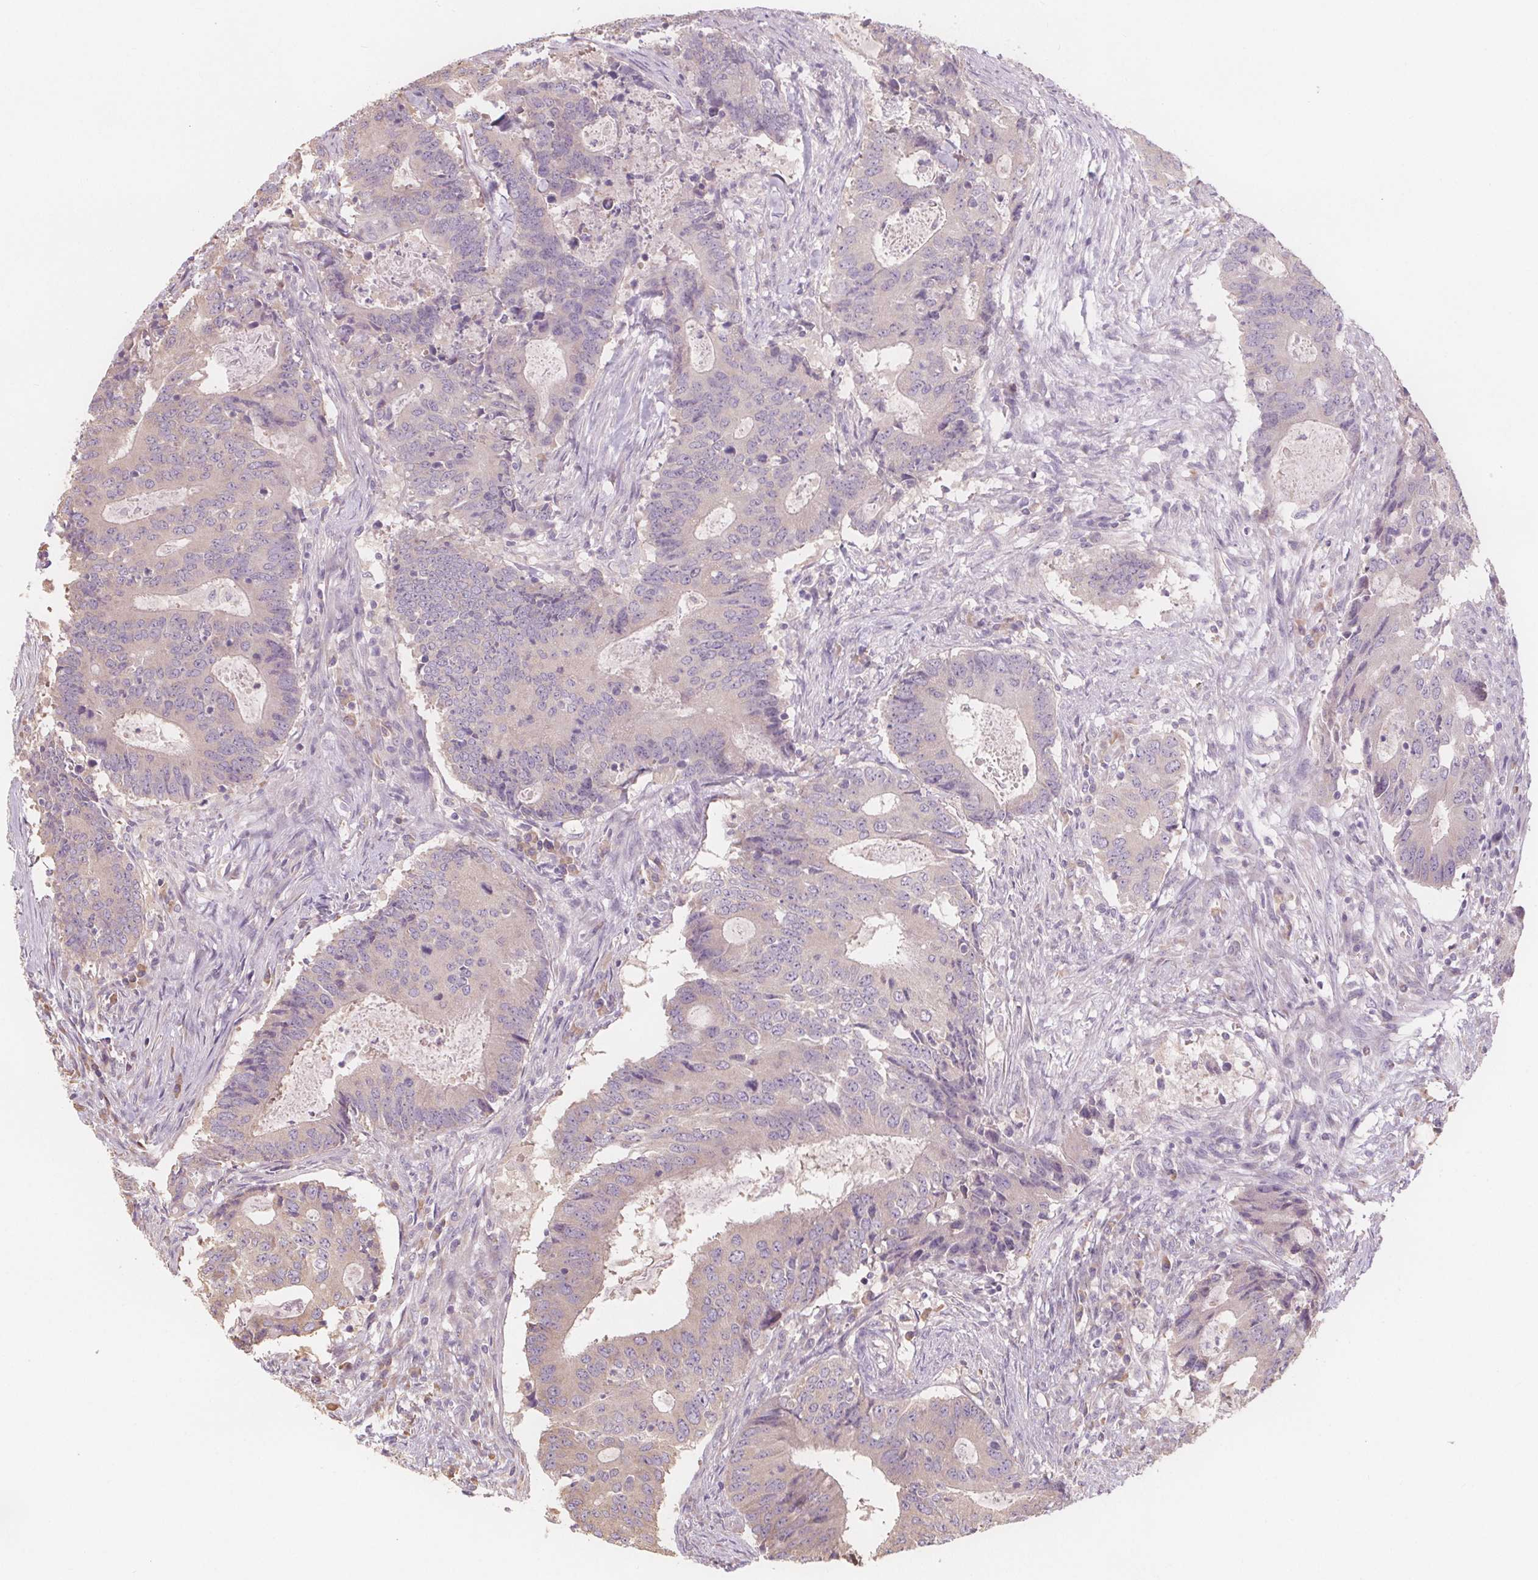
{"staining": {"intensity": "weak", "quantity": "<25%", "location": "cytoplasmic/membranous"}, "tissue": "colorectal cancer", "cell_type": "Tumor cells", "image_type": "cancer", "snomed": [{"axis": "morphology", "description": "Adenocarcinoma, NOS"}, {"axis": "topography", "description": "Colon"}], "caption": "A histopathology image of colorectal adenocarcinoma stained for a protein demonstrates no brown staining in tumor cells.", "gene": "TMEM80", "patient": {"sex": "male", "age": 67}}